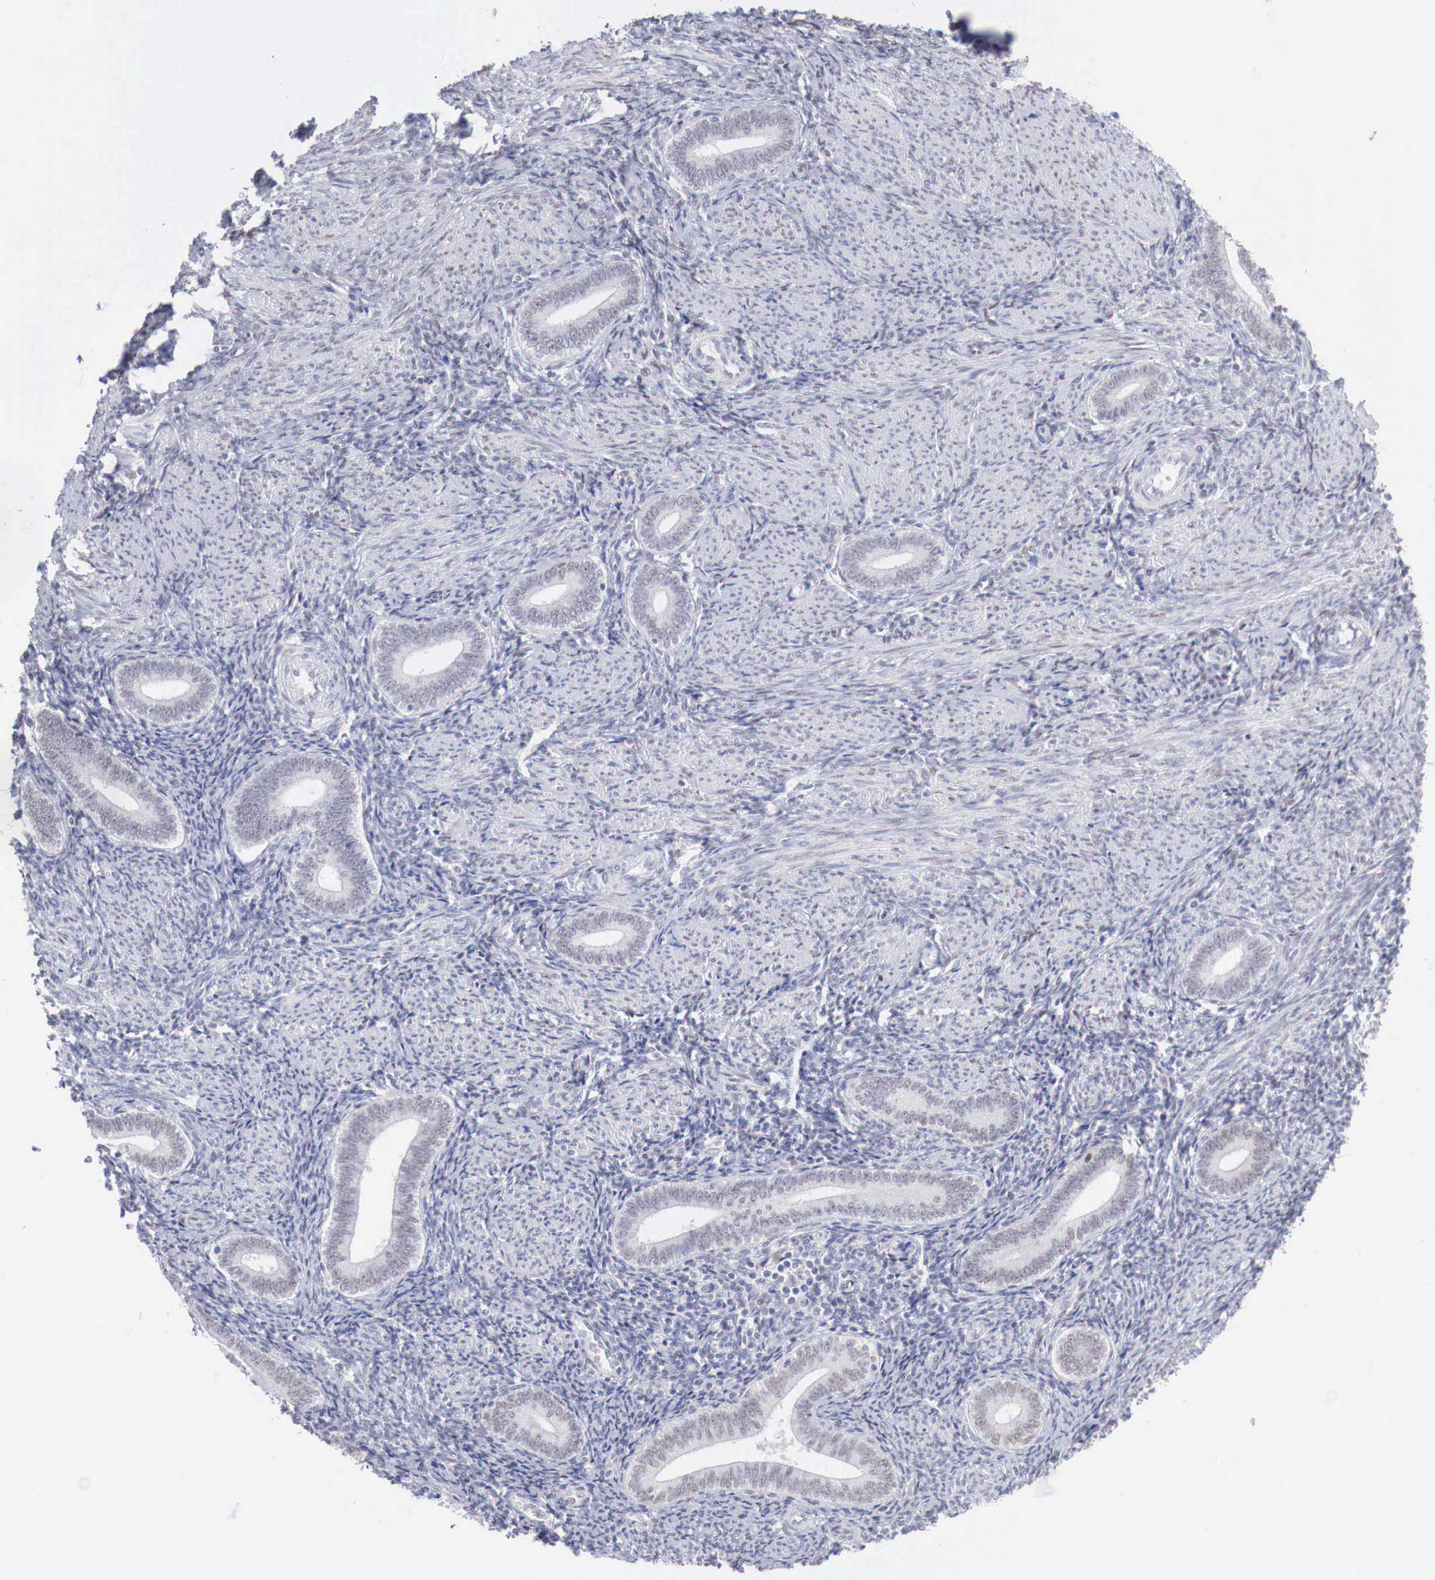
{"staining": {"intensity": "weak", "quantity": "<25%", "location": "nuclear"}, "tissue": "endometrium", "cell_type": "Cells in endometrial stroma", "image_type": "normal", "snomed": [{"axis": "morphology", "description": "Normal tissue, NOS"}, {"axis": "topography", "description": "Endometrium"}], "caption": "This is a photomicrograph of immunohistochemistry (IHC) staining of unremarkable endometrium, which shows no expression in cells in endometrial stroma.", "gene": "FOXP2", "patient": {"sex": "female", "age": 35}}